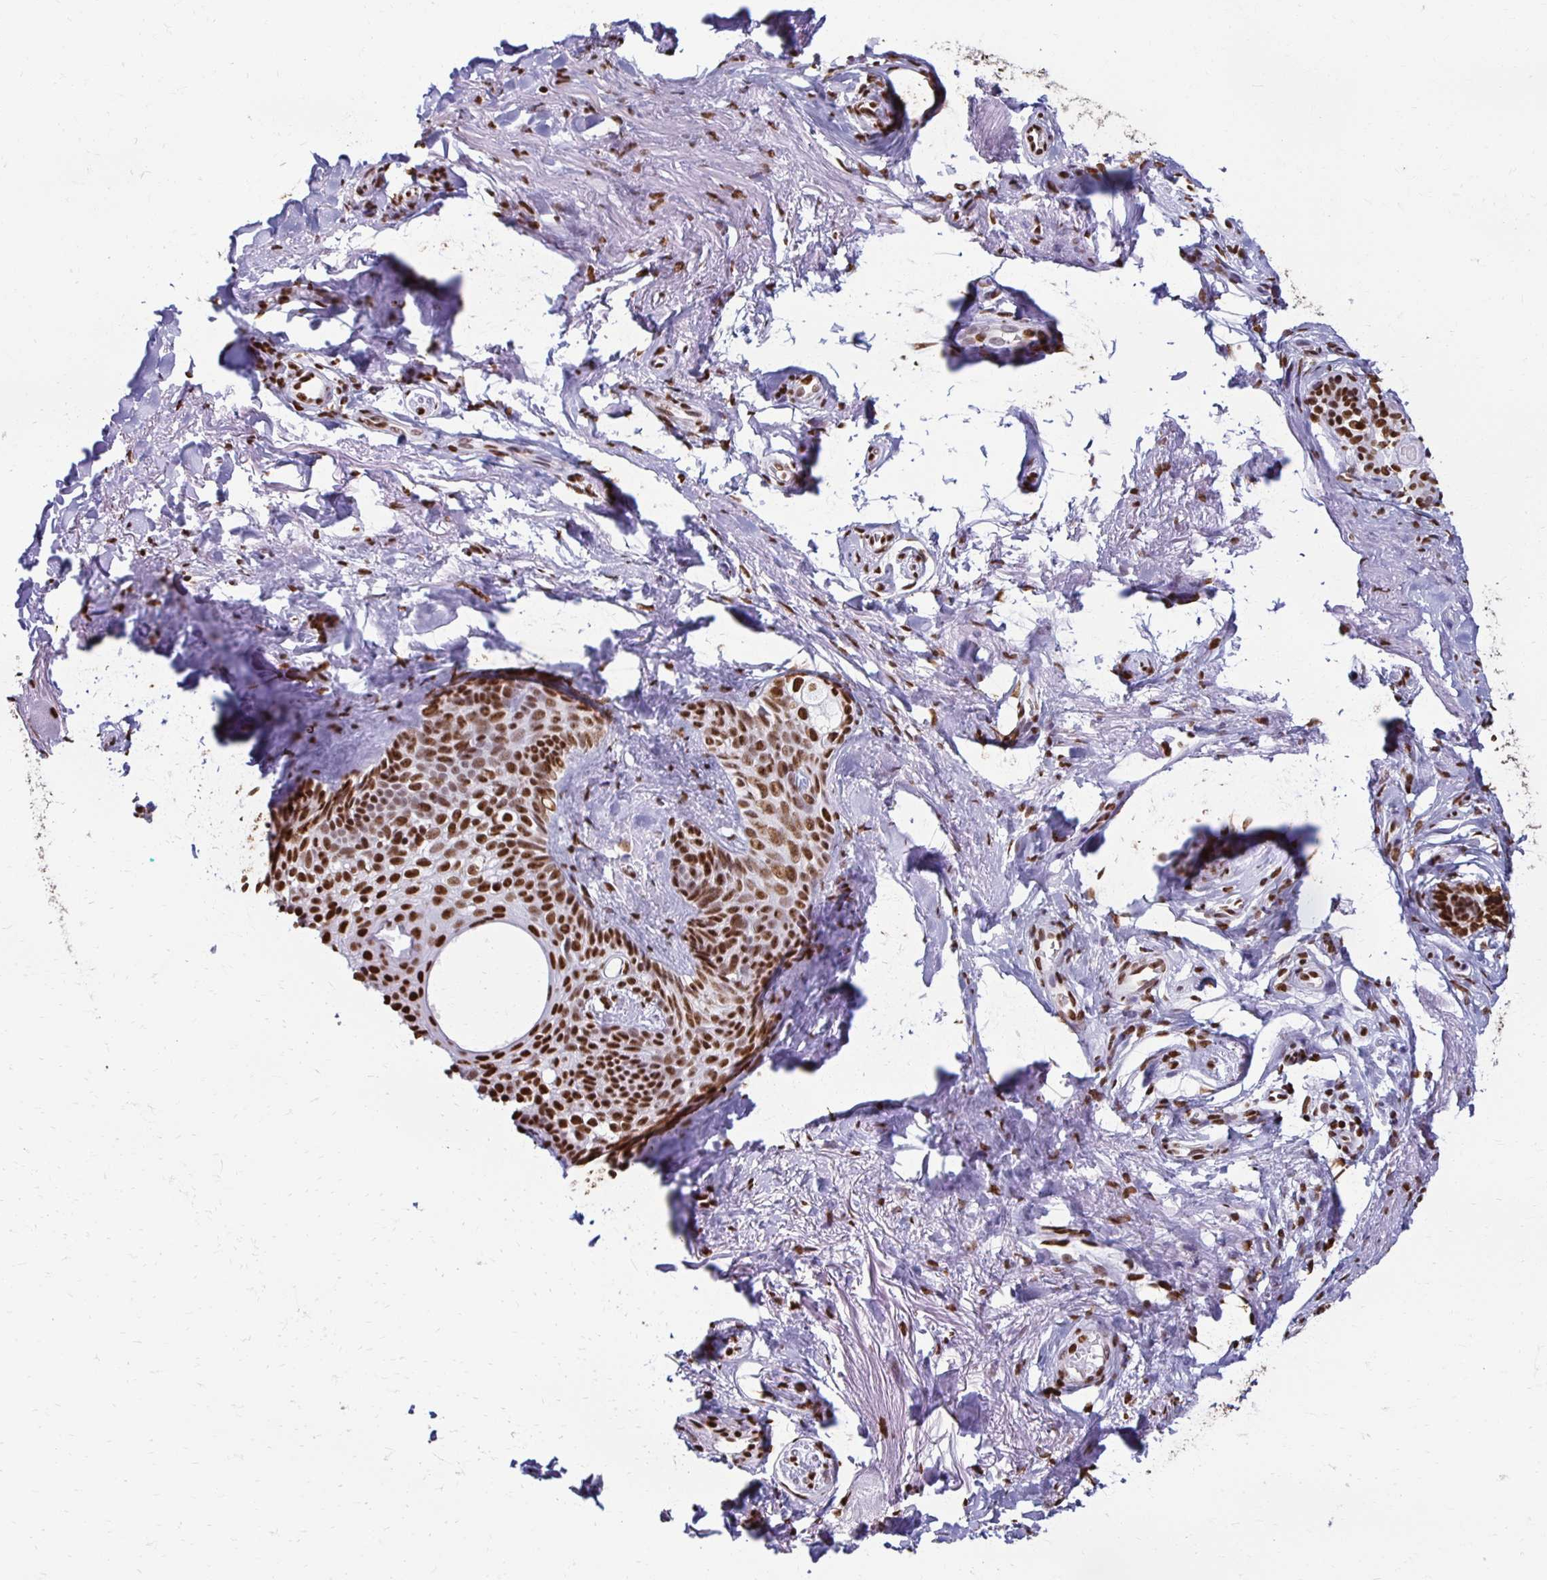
{"staining": {"intensity": "strong", "quantity": ">75%", "location": "nuclear"}, "tissue": "skin cancer", "cell_type": "Tumor cells", "image_type": "cancer", "snomed": [{"axis": "morphology", "description": "Basal cell carcinoma"}, {"axis": "topography", "description": "Skin"}, {"axis": "topography", "description": "Skin of face"}, {"axis": "topography", "description": "Skin of nose"}], "caption": "This photomicrograph demonstrates IHC staining of skin cancer, with high strong nuclear positivity in about >75% of tumor cells.", "gene": "NONO", "patient": {"sex": "female", "age": 86}}